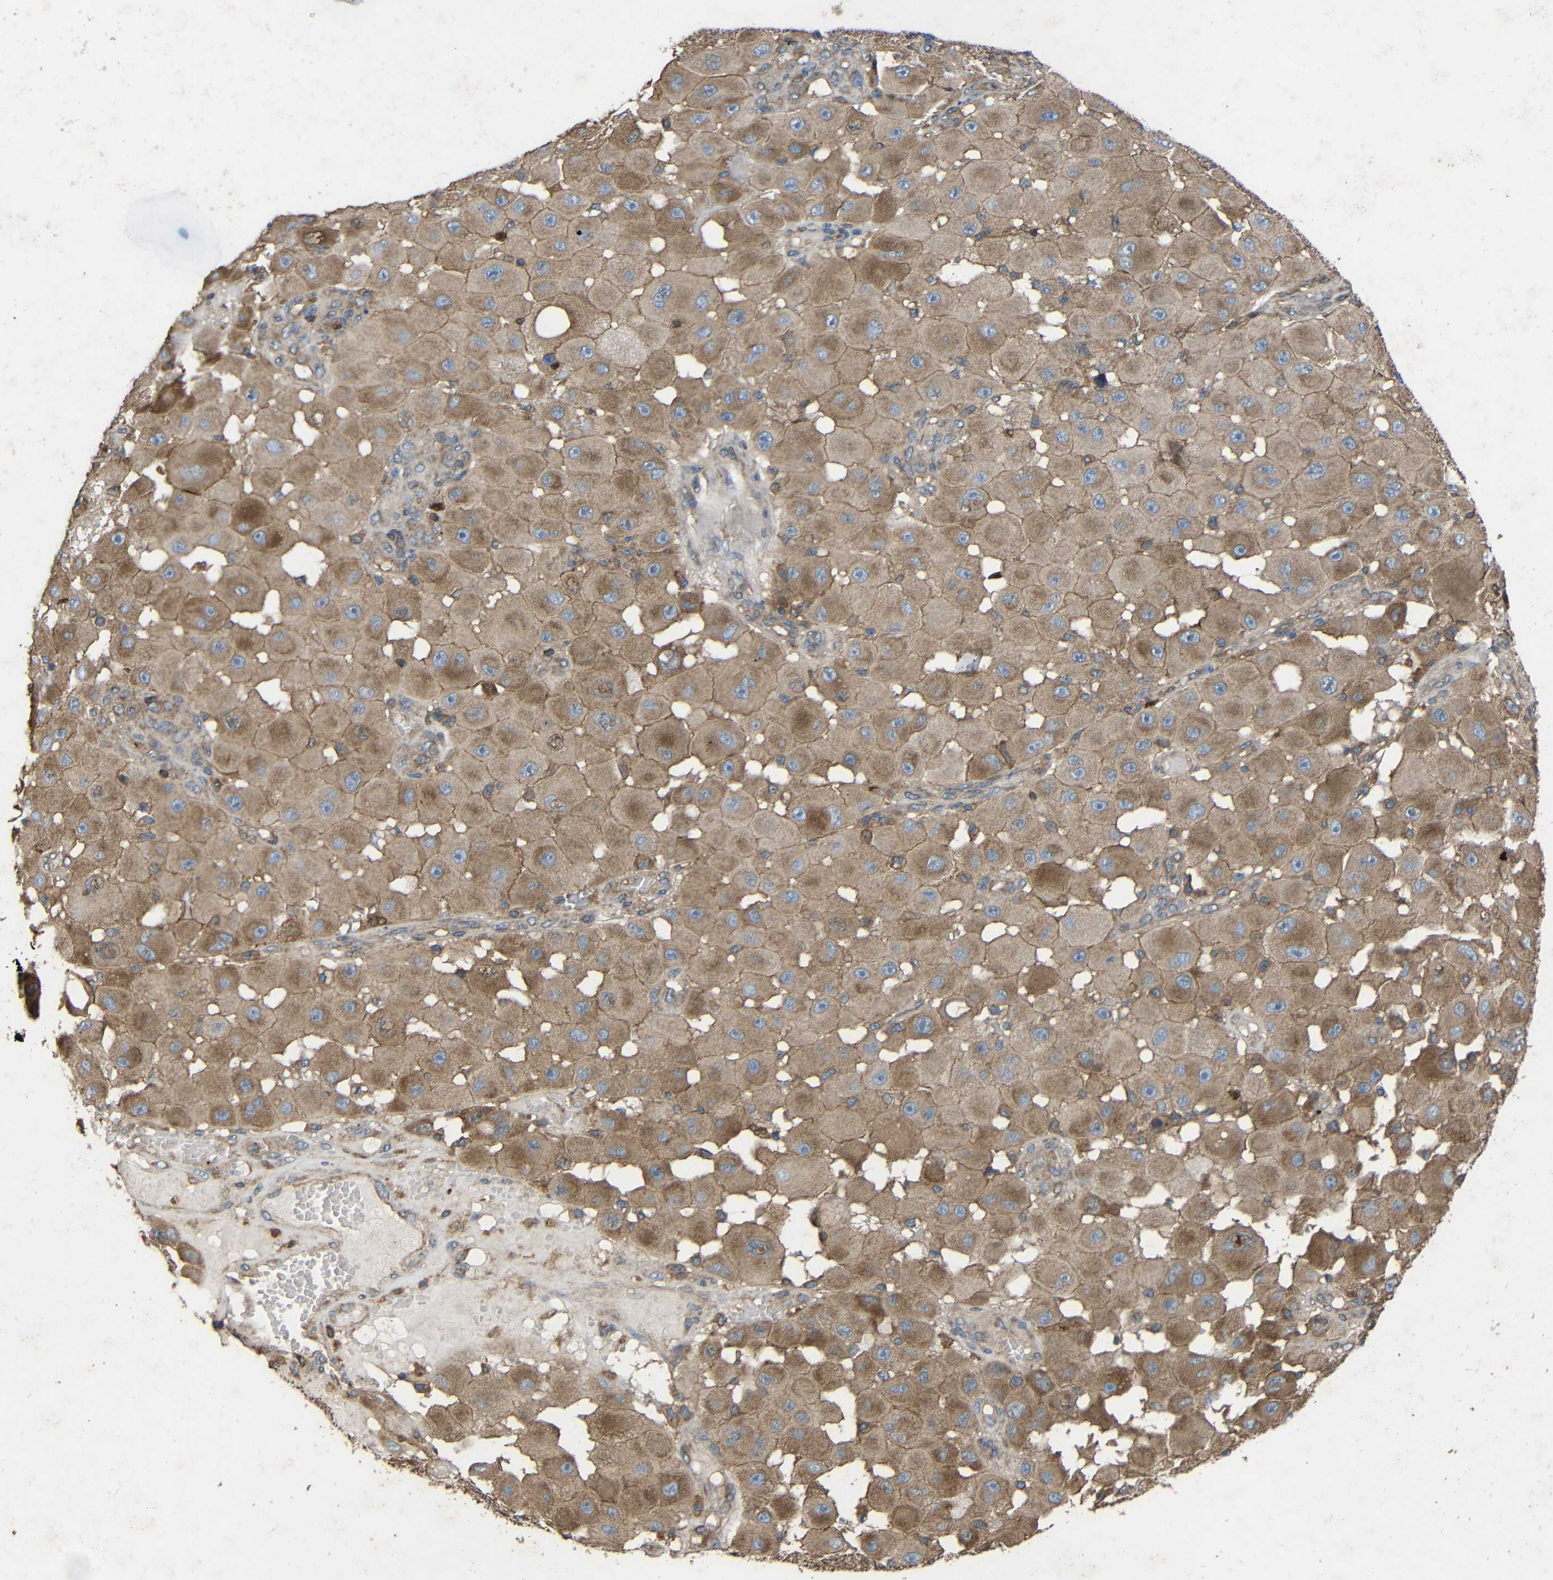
{"staining": {"intensity": "moderate", "quantity": ">75%", "location": "cytoplasmic/membranous"}, "tissue": "melanoma", "cell_type": "Tumor cells", "image_type": "cancer", "snomed": [{"axis": "morphology", "description": "Malignant melanoma, NOS"}, {"axis": "topography", "description": "Skin"}], "caption": "DAB immunohistochemical staining of melanoma demonstrates moderate cytoplasmic/membranous protein expression in approximately >75% of tumor cells.", "gene": "TREM2", "patient": {"sex": "female", "age": 81}}